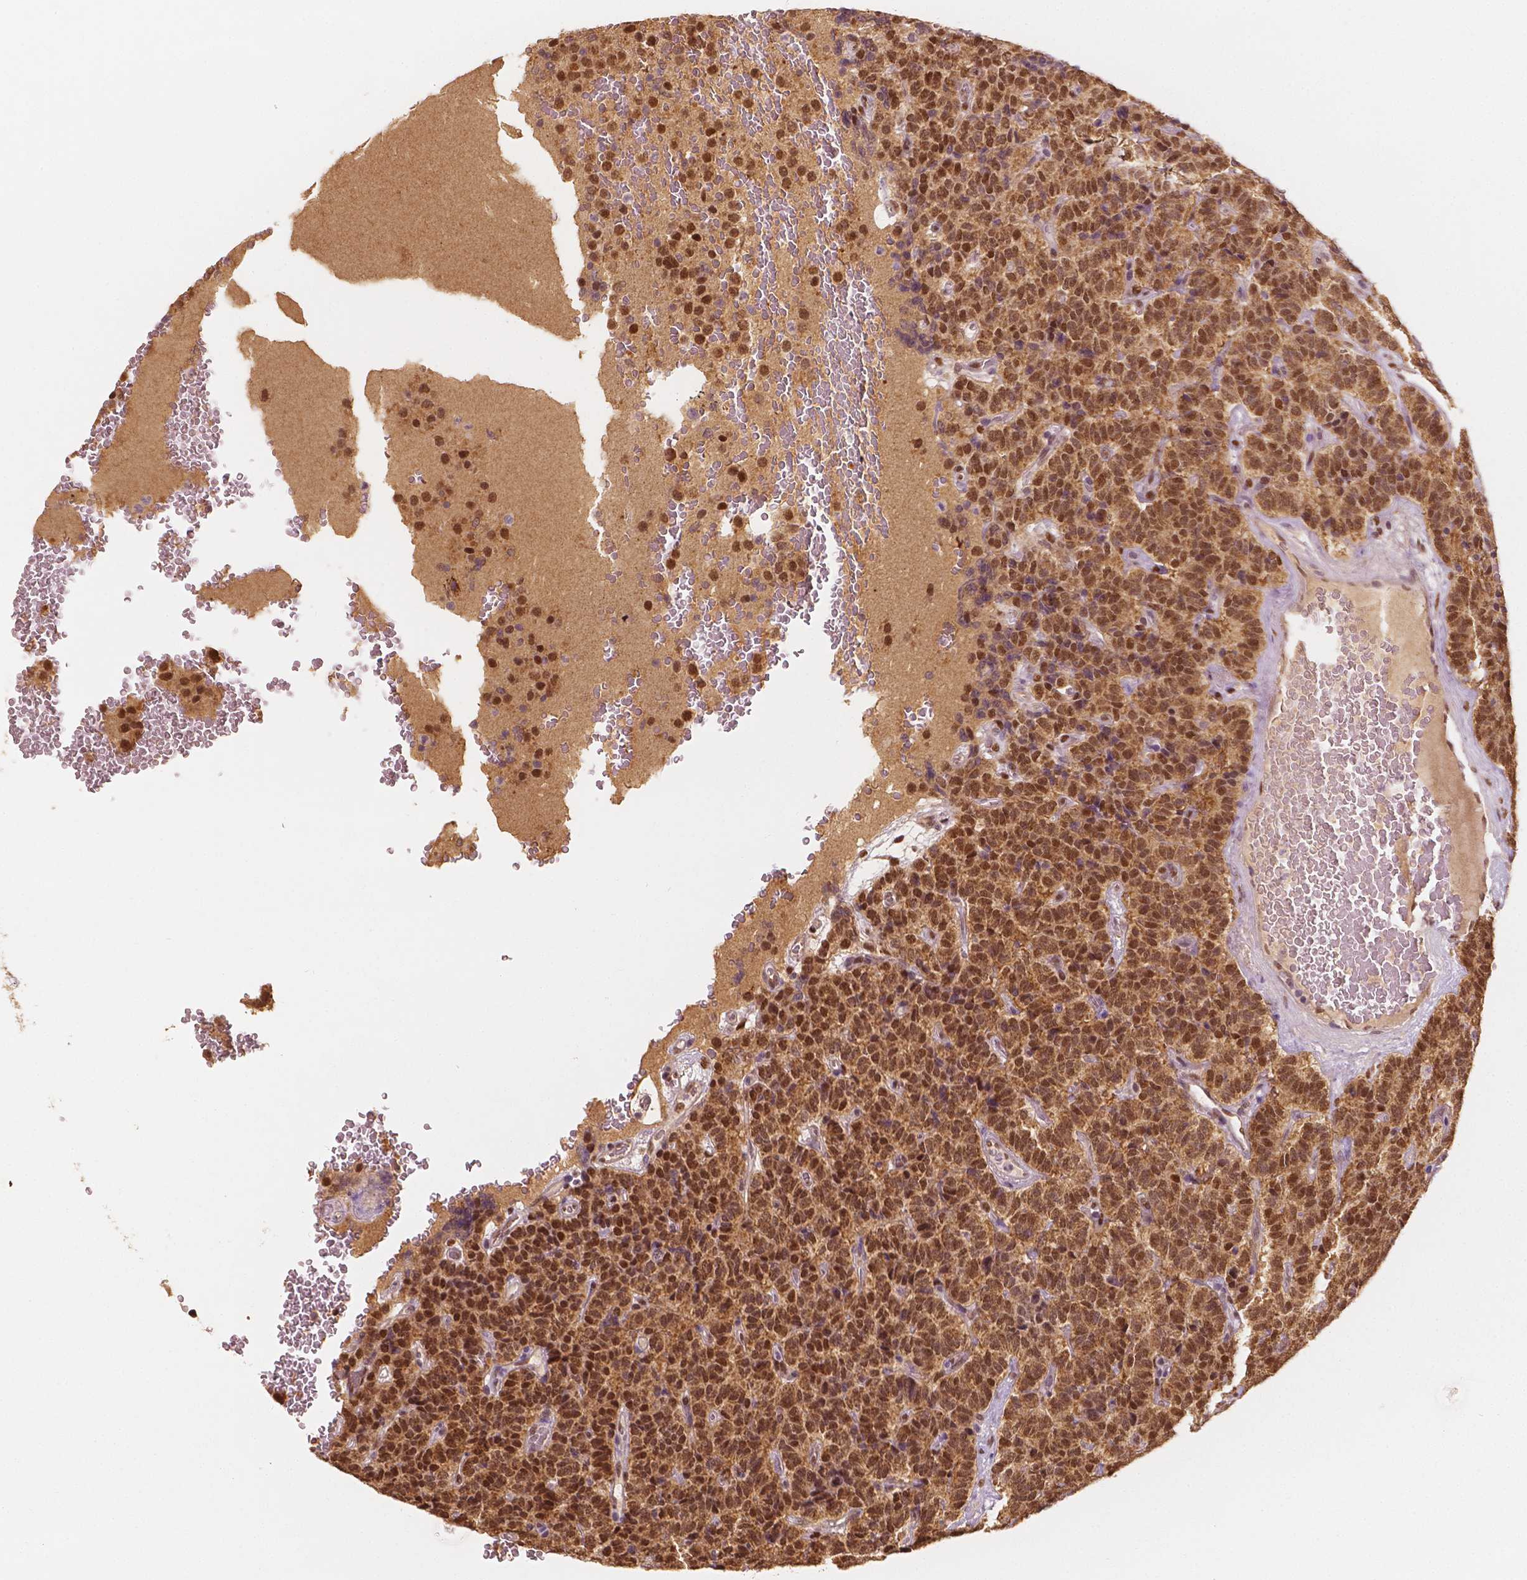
{"staining": {"intensity": "moderate", "quantity": ">75%", "location": "cytoplasmic/membranous,nuclear"}, "tissue": "carcinoid", "cell_type": "Tumor cells", "image_type": "cancer", "snomed": [{"axis": "morphology", "description": "Carcinoid, malignant, NOS"}, {"axis": "topography", "description": "Pancreas"}], "caption": "This photomicrograph shows immunohistochemistry (IHC) staining of carcinoid, with medium moderate cytoplasmic/membranous and nuclear expression in about >75% of tumor cells.", "gene": "TBC1D17", "patient": {"sex": "male", "age": 36}}